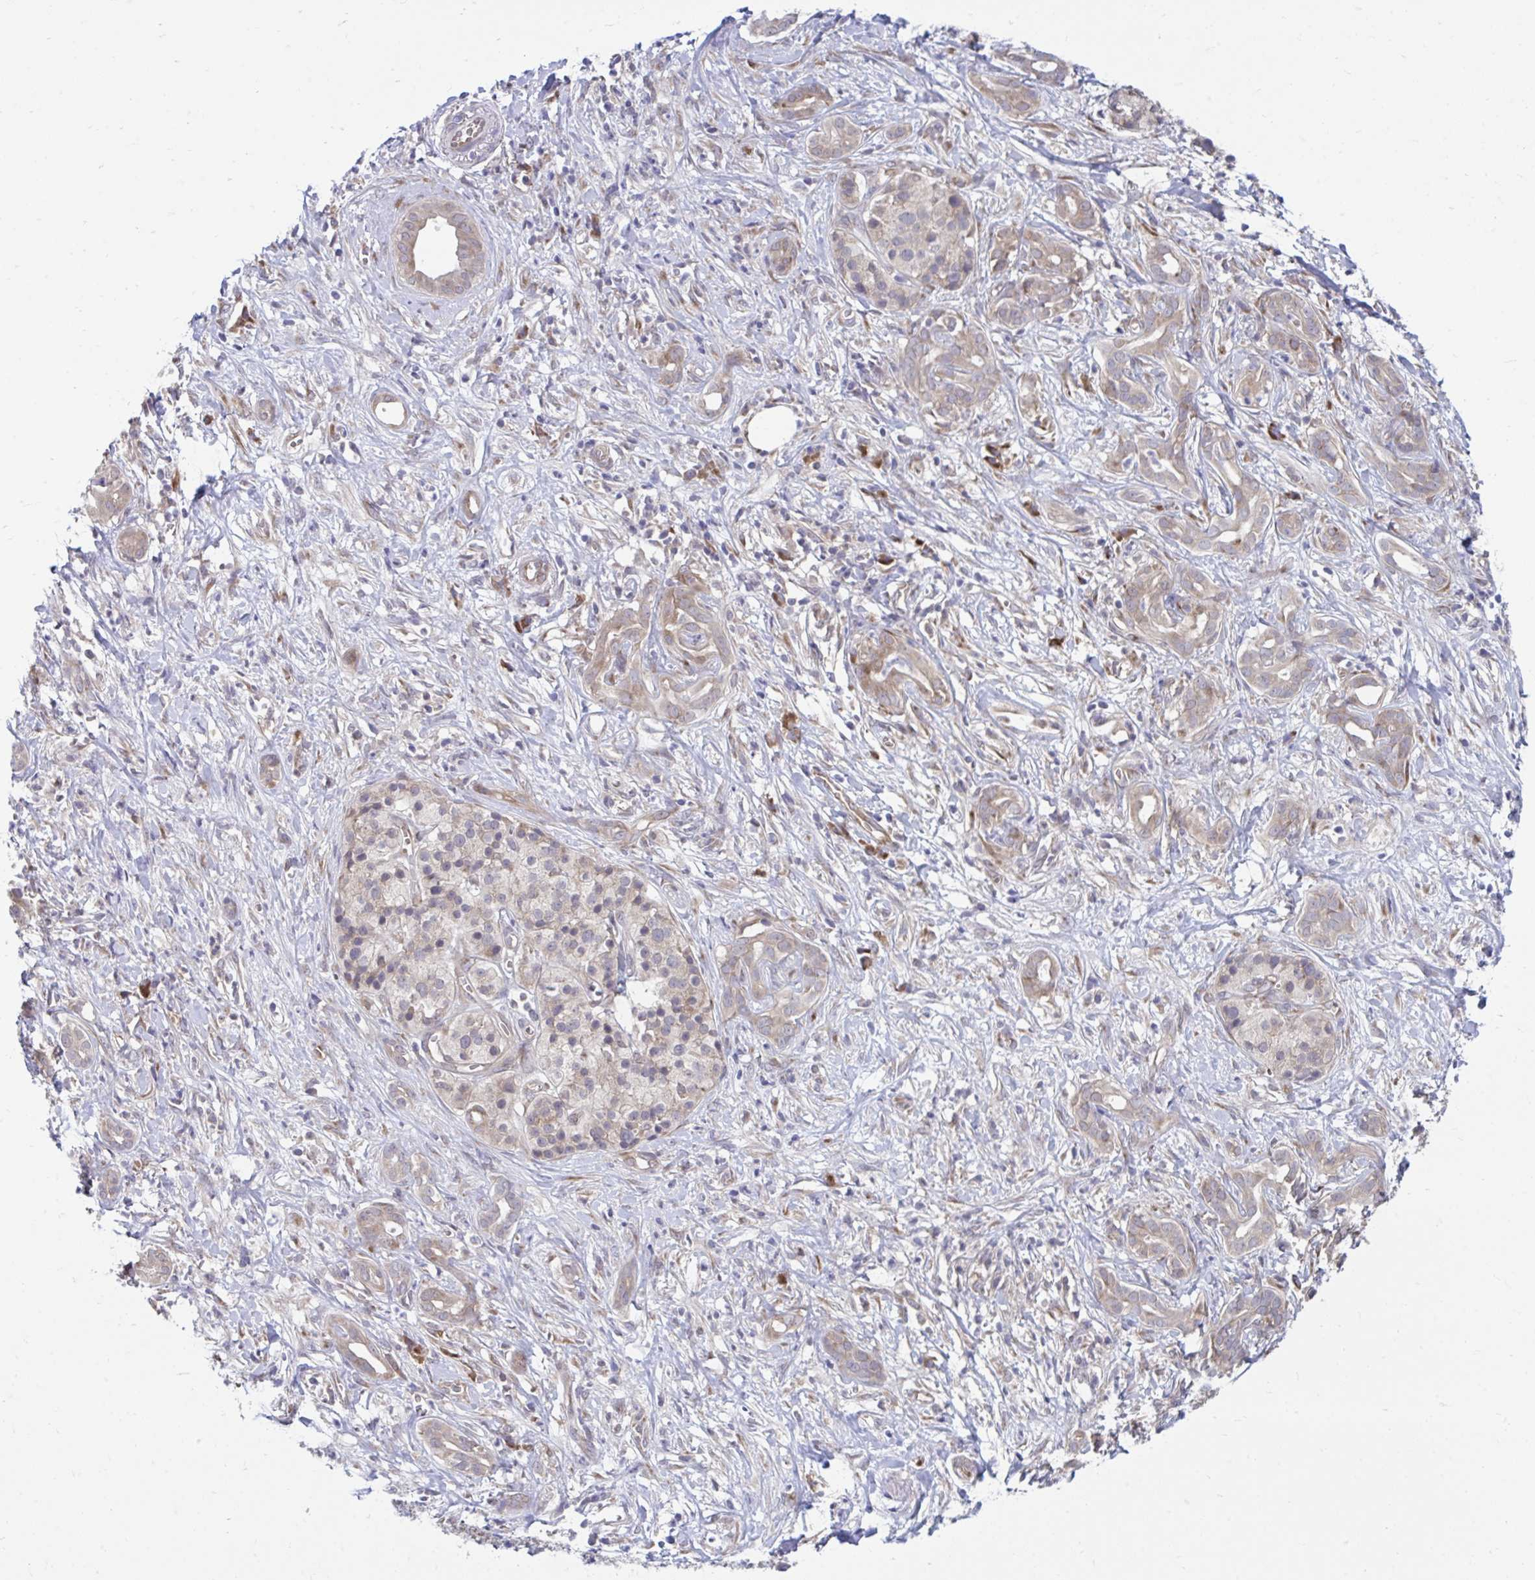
{"staining": {"intensity": "moderate", "quantity": "<25%", "location": "cytoplasmic/membranous"}, "tissue": "pancreatic cancer", "cell_type": "Tumor cells", "image_type": "cancer", "snomed": [{"axis": "morphology", "description": "Adenocarcinoma, NOS"}, {"axis": "topography", "description": "Pancreas"}], "caption": "Tumor cells show moderate cytoplasmic/membranous expression in approximately <25% of cells in pancreatic cancer (adenocarcinoma). The protein is shown in brown color, while the nuclei are stained blue.", "gene": "SELENON", "patient": {"sex": "male", "age": 61}}